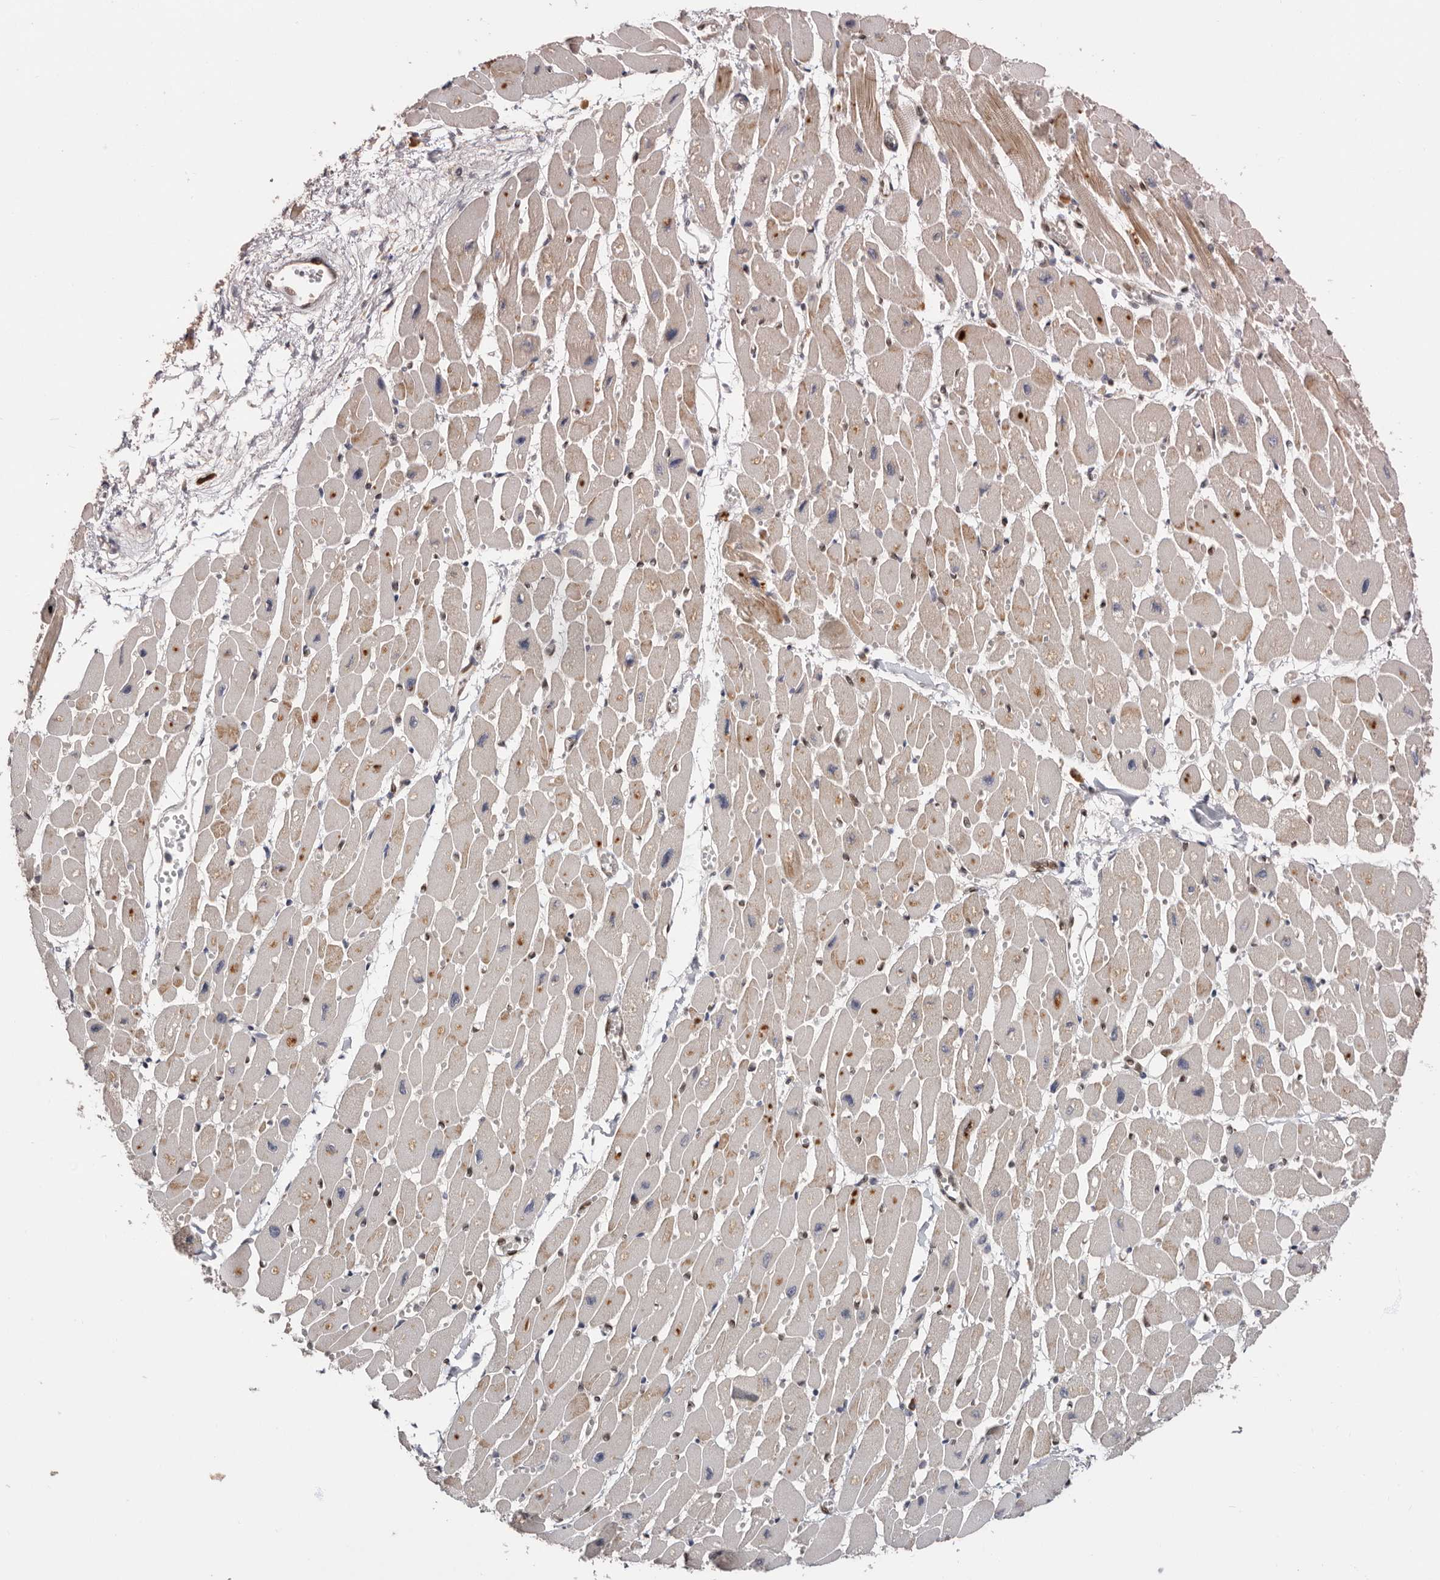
{"staining": {"intensity": "moderate", "quantity": "25%-75%", "location": "cytoplasmic/membranous"}, "tissue": "heart muscle", "cell_type": "Cardiomyocytes", "image_type": "normal", "snomed": [{"axis": "morphology", "description": "Normal tissue, NOS"}, {"axis": "topography", "description": "Heart"}], "caption": "High-magnification brightfield microscopy of unremarkable heart muscle stained with DAB (brown) and counterstained with hematoxylin (blue). cardiomyocytes exhibit moderate cytoplasmic/membranous staining is present in about25%-75% of cells. (DAB (3,3'-diaminobenzidine) = brown stain, brightfield microscopy at high magnification).", "gene": "DOP1A", "patient": {"sex": "female", "age": 54}}